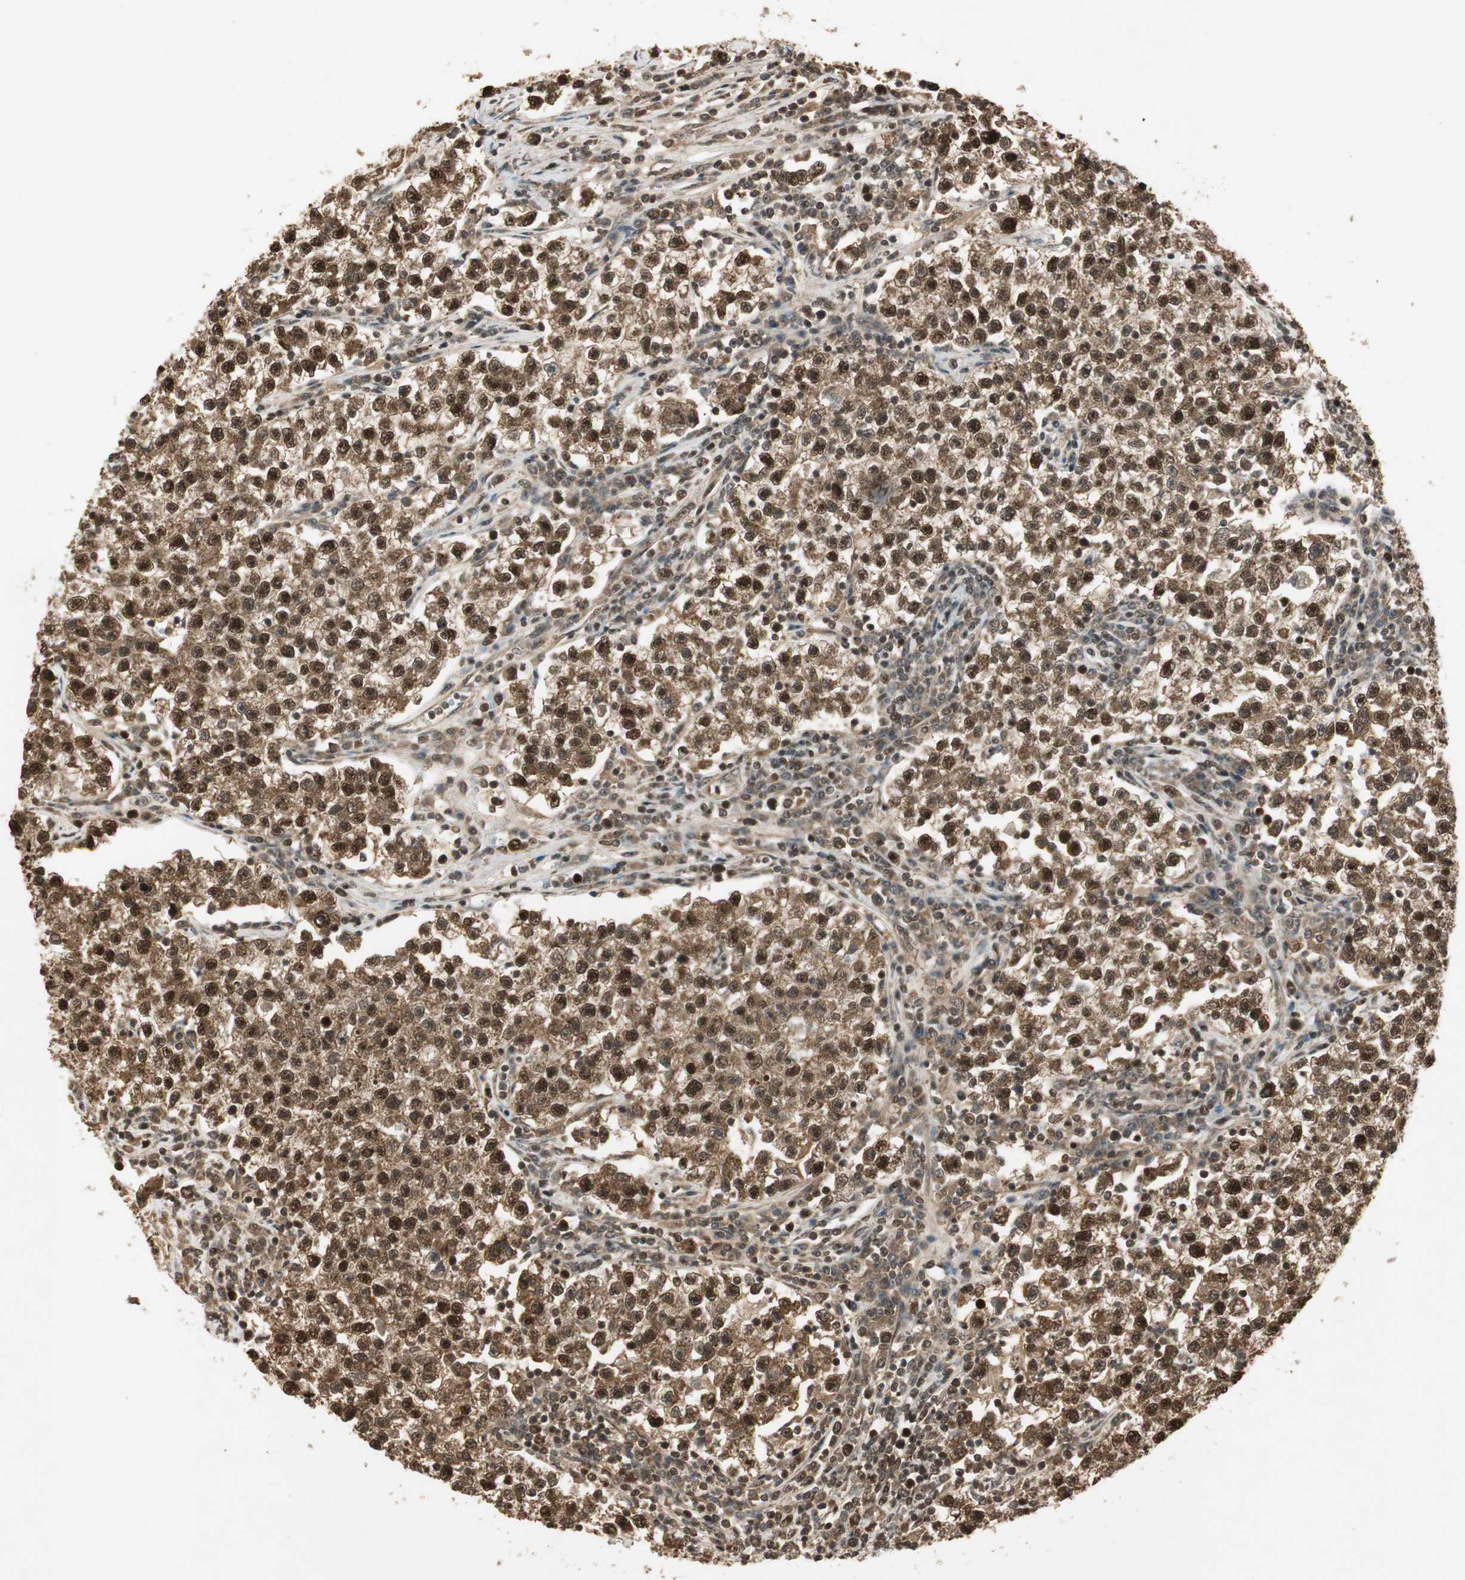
{"staining": {"intensity": "strong", "quantity": ">75%", "location": "cytoplasmic/membranous,nuclear"}, "tissue": "testis cancer", "cell_type": "Tumor cells", "image_type": "cancer", "snomed": [{"axis": "morphology", "description": "Seminoma, NOS"}, {"axis": "topography", "description": "Testis"}], "caption": "About >75% of tumor cells in seminoma (testis) show strong cytoplasmic/membranous and nuclear protein staining as visualized by brown immunohistochemical staining.", "gene": "RPA3", "patient": {"sex": "male", "age": 22}}